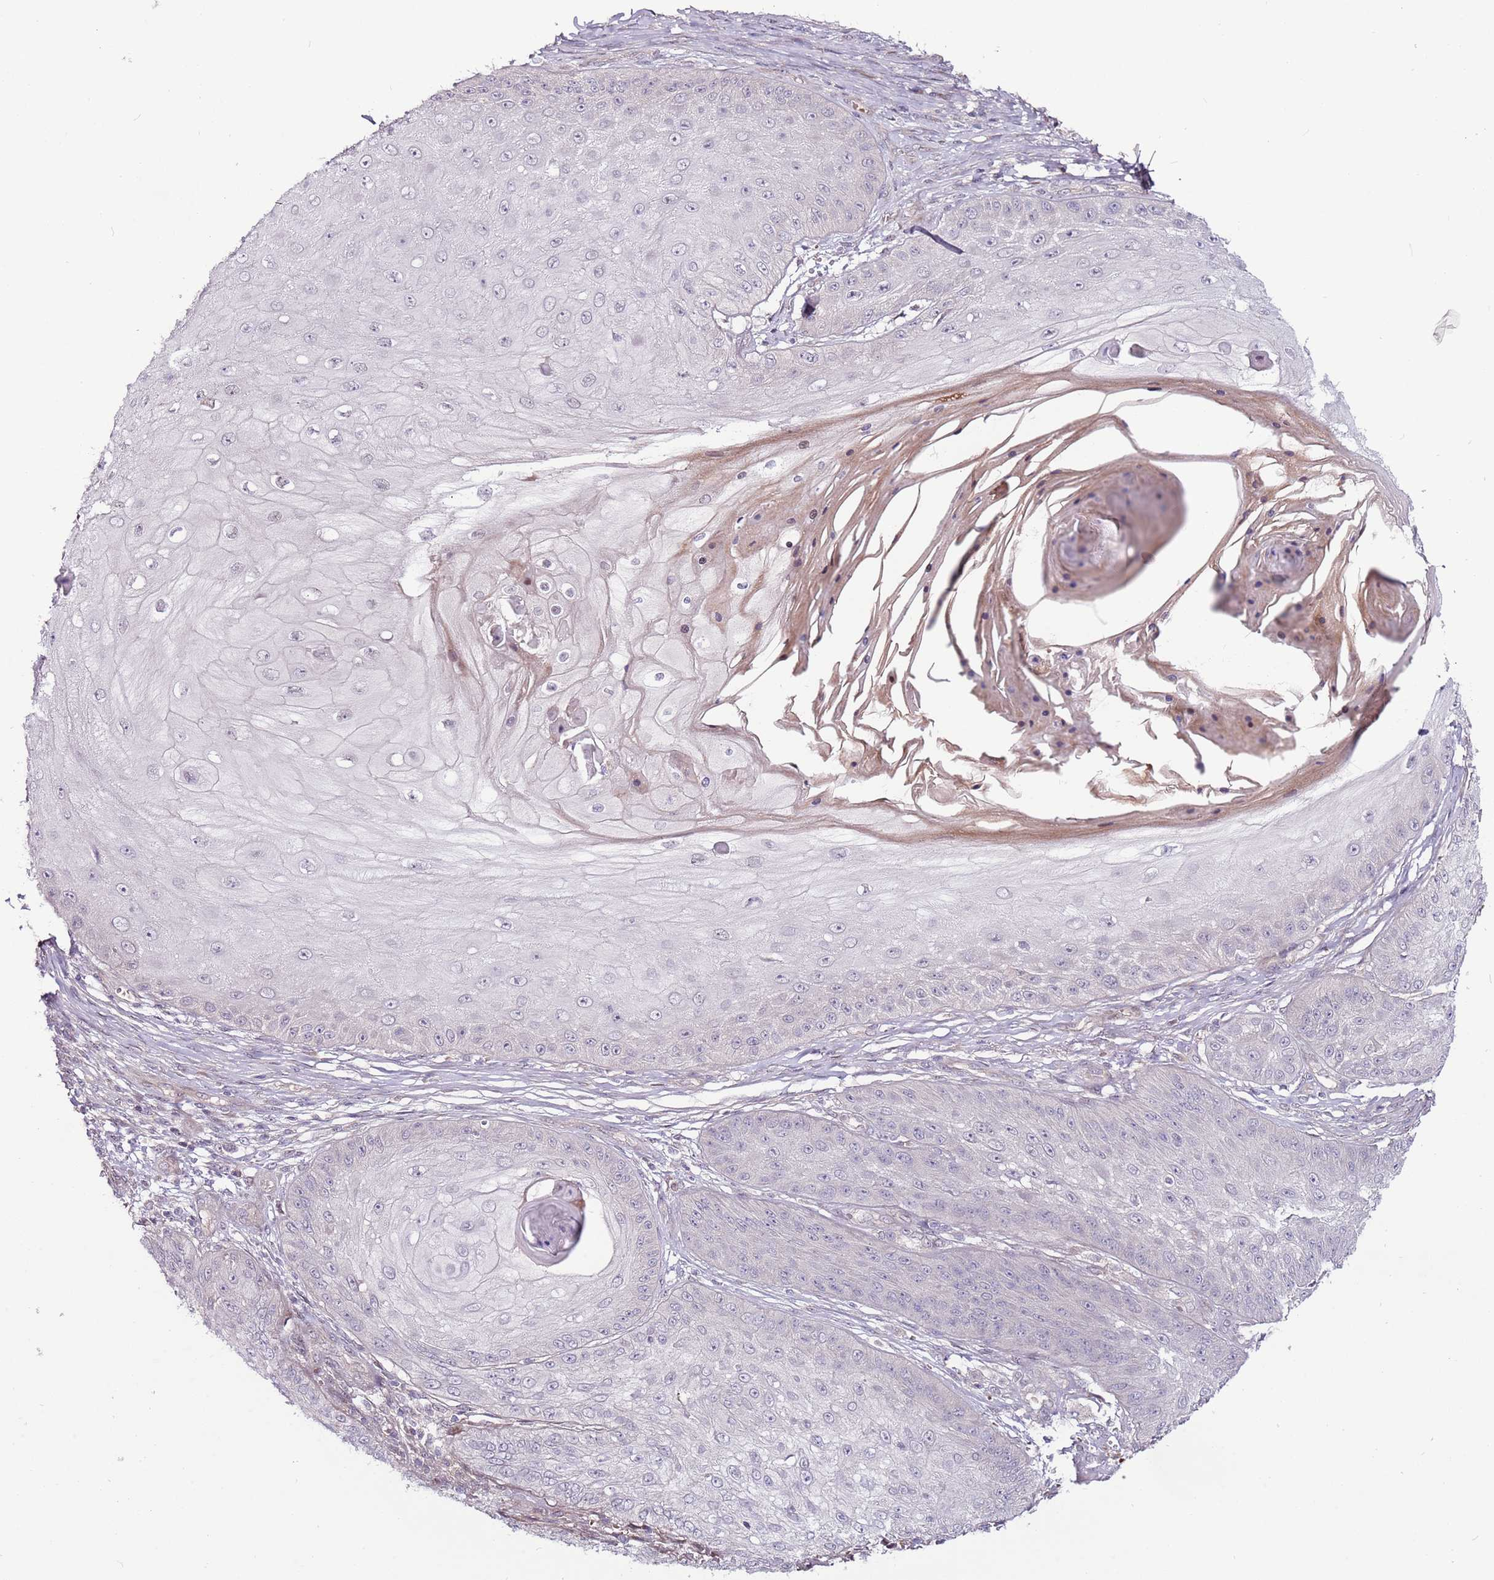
{"staining": {"intensity": "negative", "quantity": "none", "location": "none"}, "tissue": "skin cancer", "cell_type": "Tumor cells", "image_type": "cancer", "snomed": [{"axis": "morphology", "description": "Squamous cell carcinoma, NOS"}, {"axis": "topography", "description": "Skin"}], "caption": "Squamous cell carcinoma (skin) stained for a protein using immunohistochemistry (IHC) shows no expression tumor cells.", "gene": "MTG2", "patient": {"sex": "male", "age": 70}}